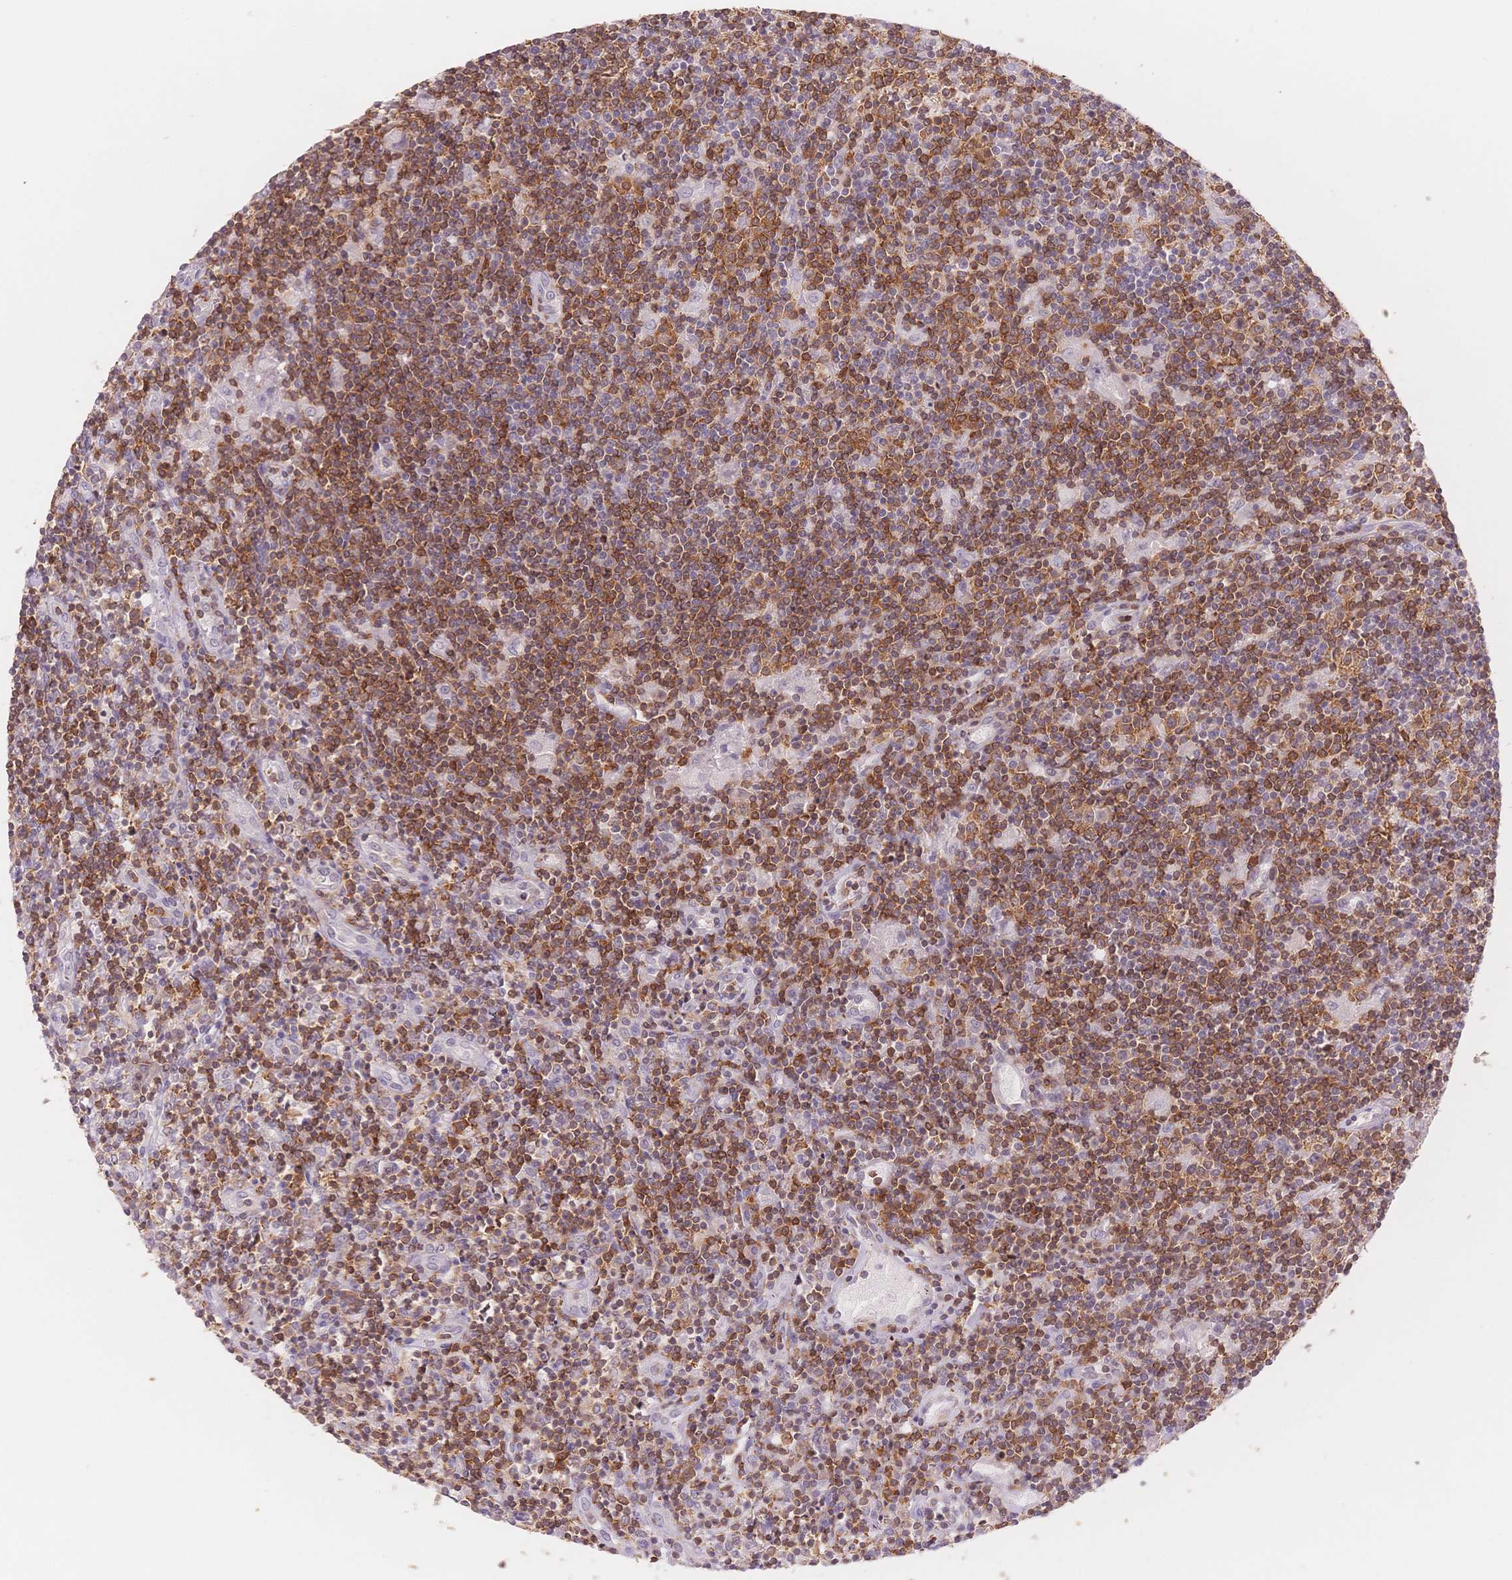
{"staining": {"intensity": "negative", "quantity": "none", "location": "none"}, "tissue": "lymphoma", "cell_type": "Tumor cells", "image_type": "cancer", "snomed": [{"axis": "morphology", "description": "Hodgkin's disease, NOS"}, {"axis": "topography", "description": "Lymph node"}], "caption": "Tumor cells show no significant protein positivity in Hodgkin's disease.", "gene": "STK39", "patient": {"sex": "male", "age": 40}}